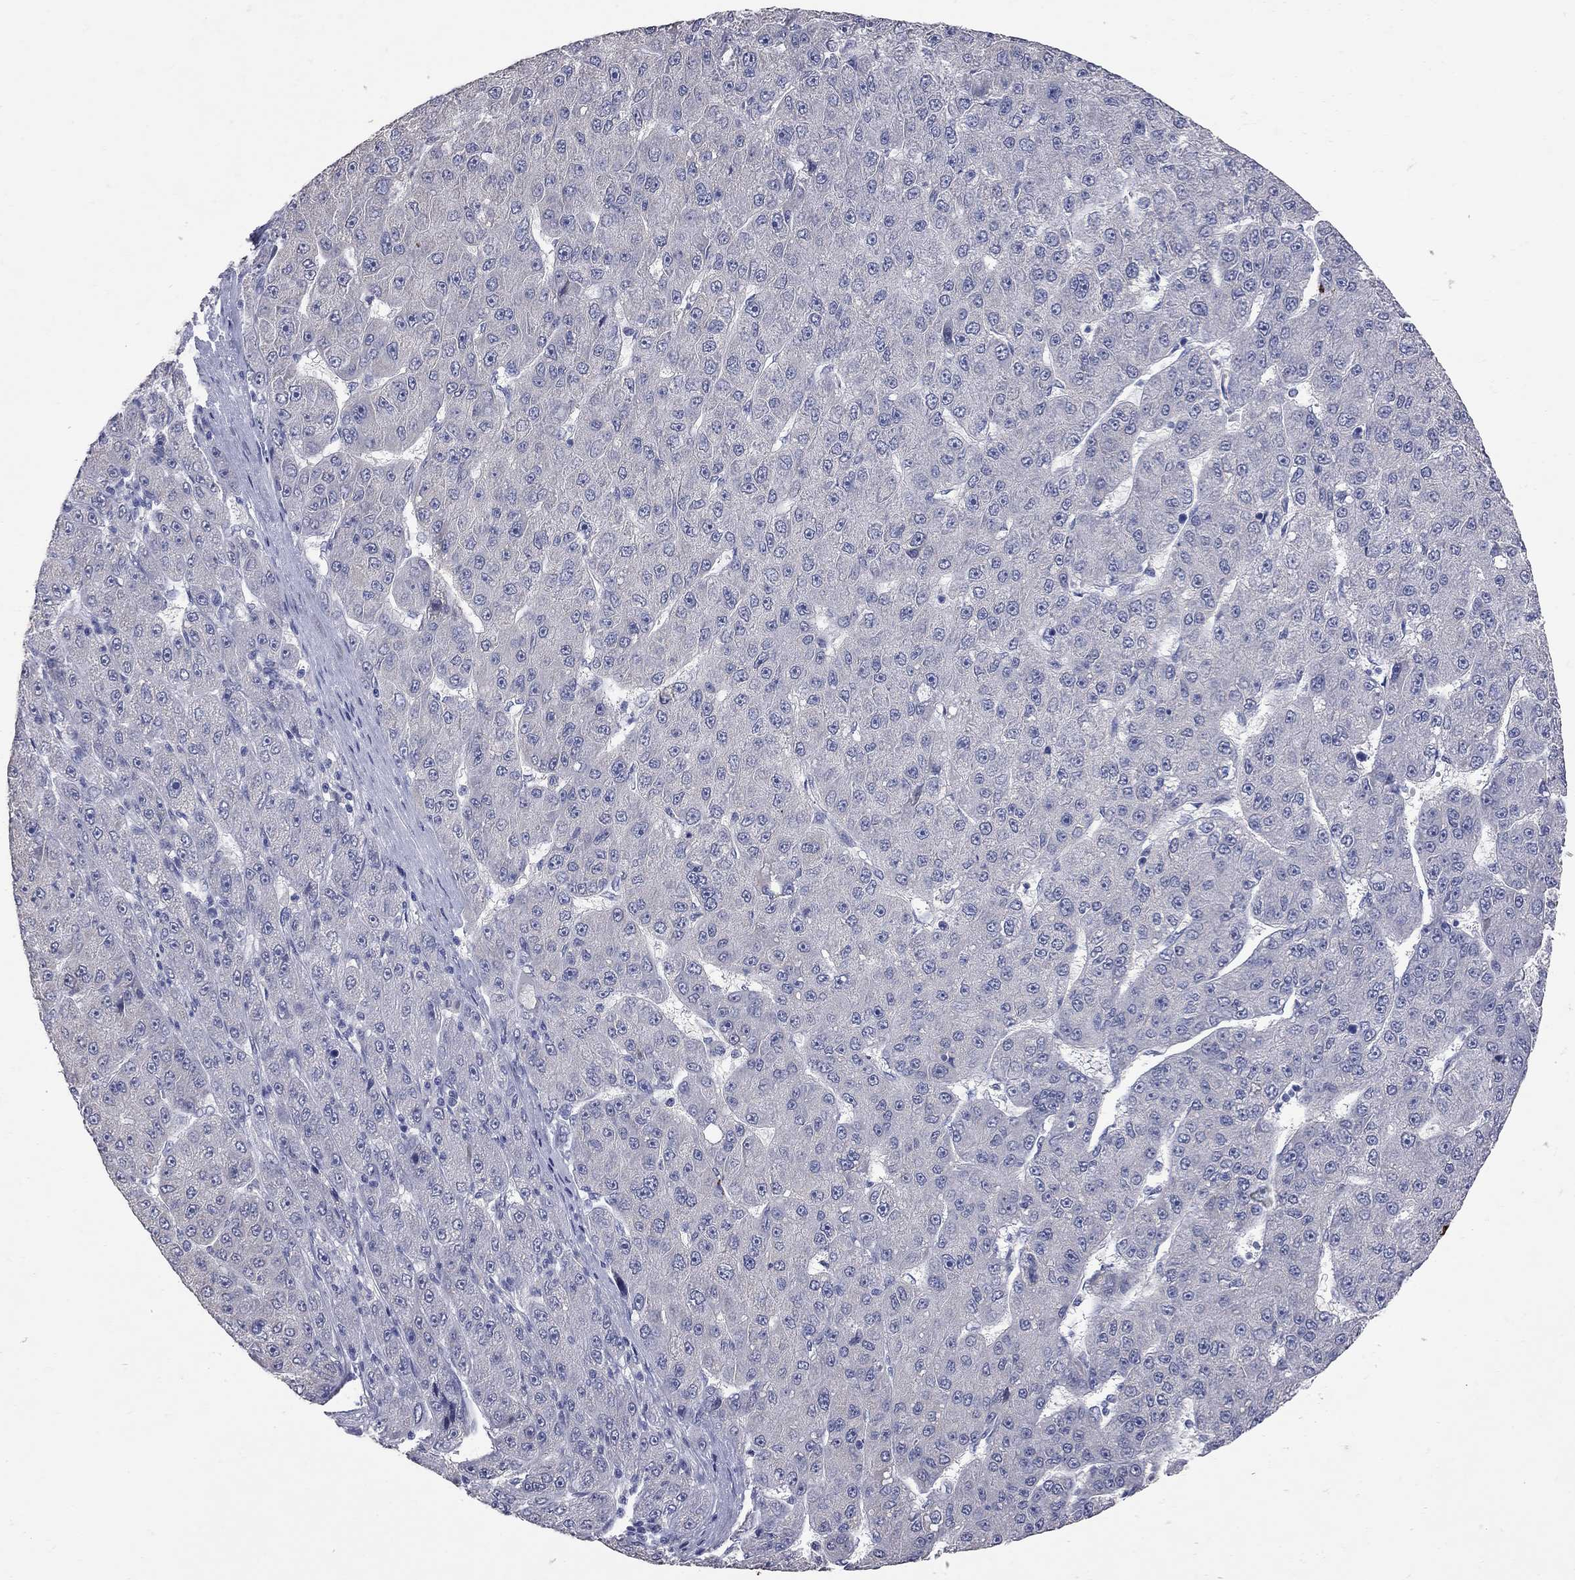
{"staining": {"intensity": "negative", "quantity": "none", "location": "none"}, "tissue": "liver cancer", "cell_type": "Tumor cells", "image_type": "cancer", "snomed": [{"axis": "morphology", "description": "Carcinoma, Hepatocellular, NOS"}, {"axis": "topography", "description": "Liver"}], "caption": "Liver cancer stained for a protein using IHC demonstrates no expression tumor cells.", "gene": "NOS2", "patient": {"sex": "male", "age": 67}}